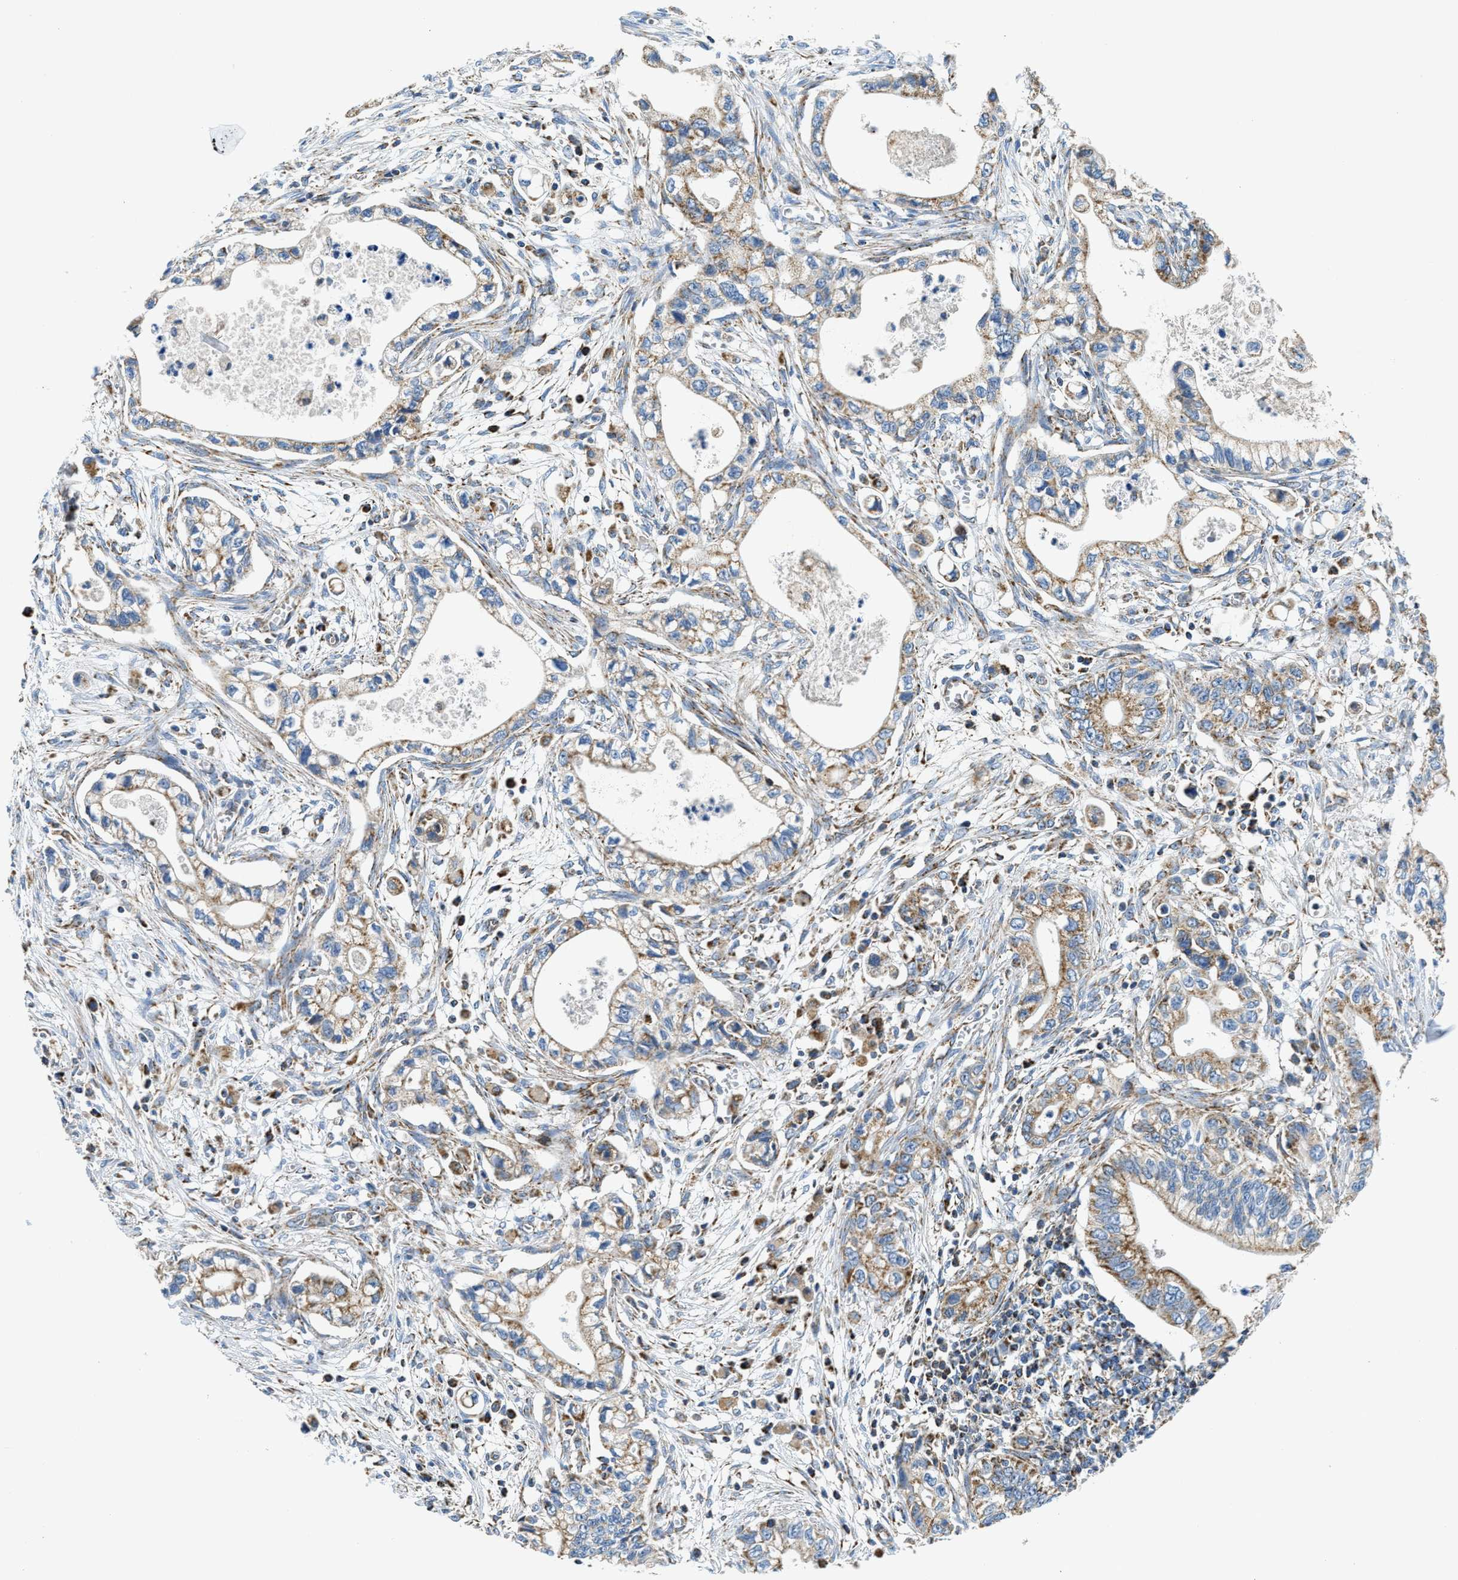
{"staining": {"intensity": "moderate", "quantity": ">75%", "location": "cytoplasmic/membranous"}, "tissue": "pancreatic cancer", "cell_type": "Tumor cells", "image_type": "cancer", "snomed": [{"axis": "morphology", "description": "Adenocarcinoma, NOS"}, {"axis": "topography", "description": "Pancreas"}], "caption": "Pancreatic adenocarcinoma stained with a brown dye reveals moderate cytoplasmic/membranous positive staining in approximately >75% of tumor cells.", "gene": "STK33", "patient": {"sex": "male", "age": 56}}